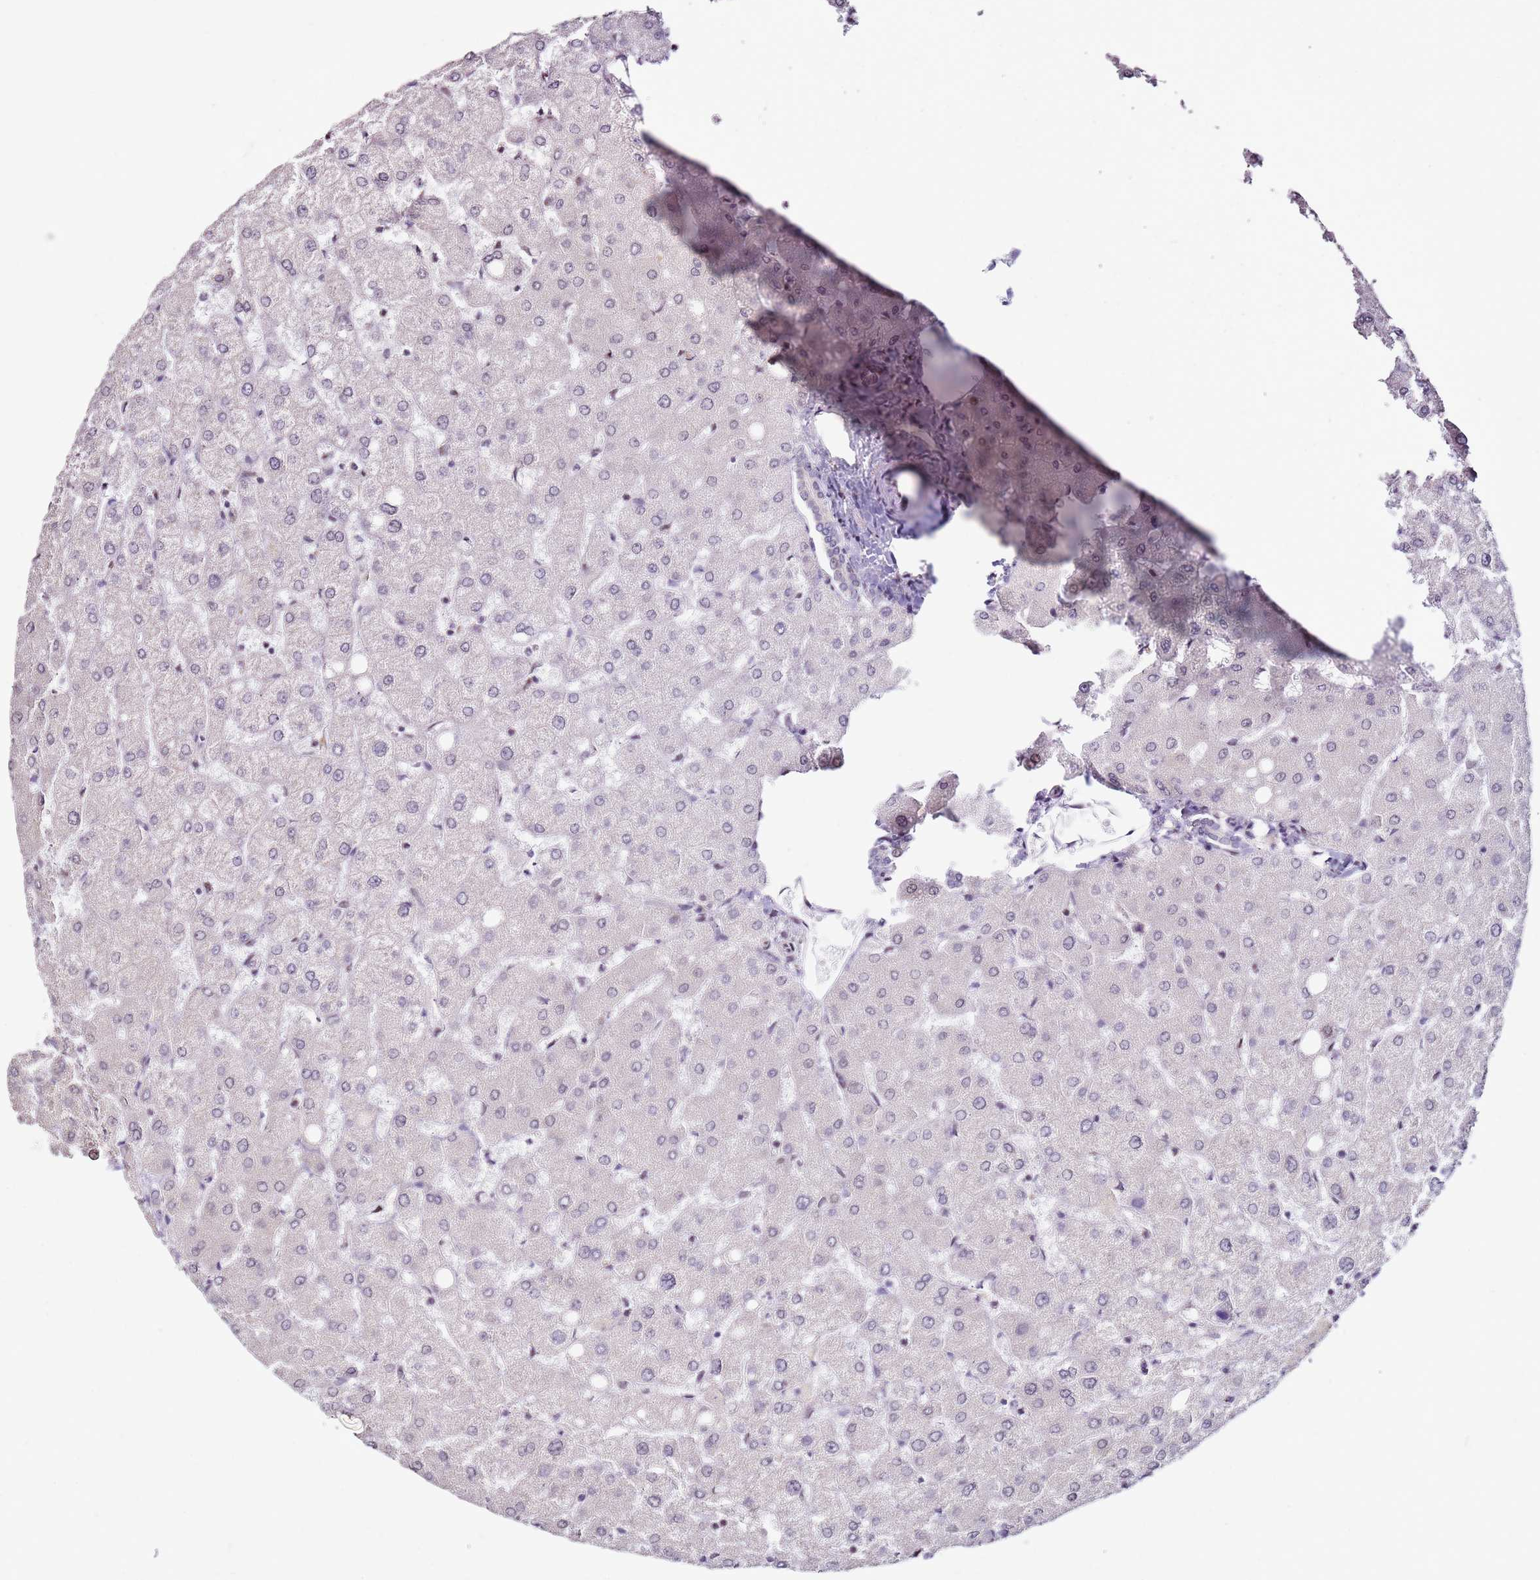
{"staining": {"intensity": "negative", "quantity": "none", "location": "none"}, "tissue": "liver", "cell_type": "Cholangiocytes", "image_type": "normal", "snomed": [{"axis": "morphology", "description": "Normal tissue, NOS"}, {"axis": "topography", "description": "Liver"}], "caption": "Human liver stained for a protein using IHC demonstrates no positivity in cholangiocytes.", "gene": "PSMD4", "patient": {"sex": "female", "age": 54}}